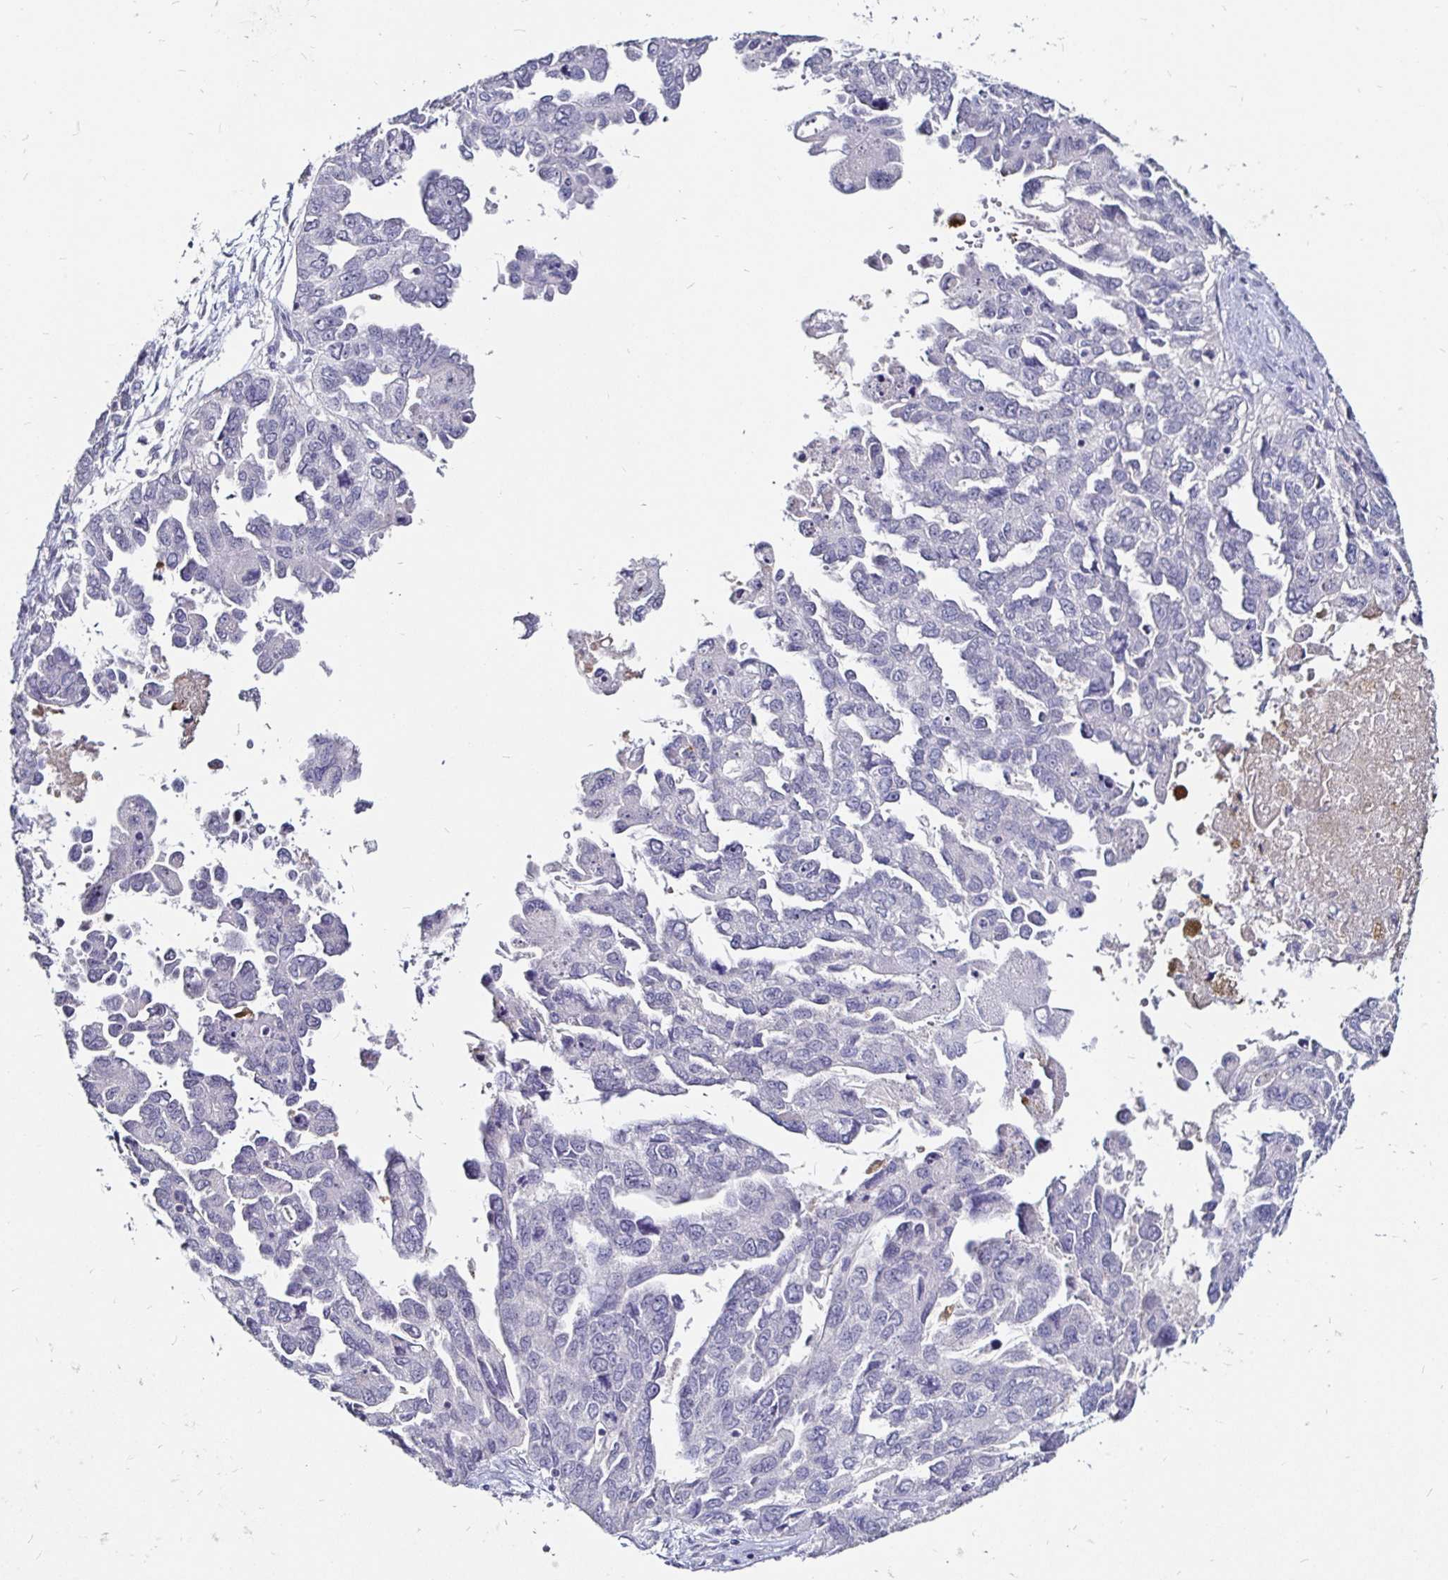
{"staining": {"intensity": "negative", "quantity": "none", "location": "none"}, "tissue": "ovarian cancer", "cell_type": "Tumor cells", "image_type": "cancer", "snomed": [{"axis": "morphology", "description": "Cystadenocarcinoma, serous, NOS"}, {"axis": "topography", "description": "Ovary"}], "caption": "High power microscopy histopathology image of an immunohistochemistry (IHC) histopathology image of ovarian serous cystadenocarcinoma, revealing no significant expression in tumor cells.", "gene": "FAIM2", "patient": {"sex": "female", "age": 53}}